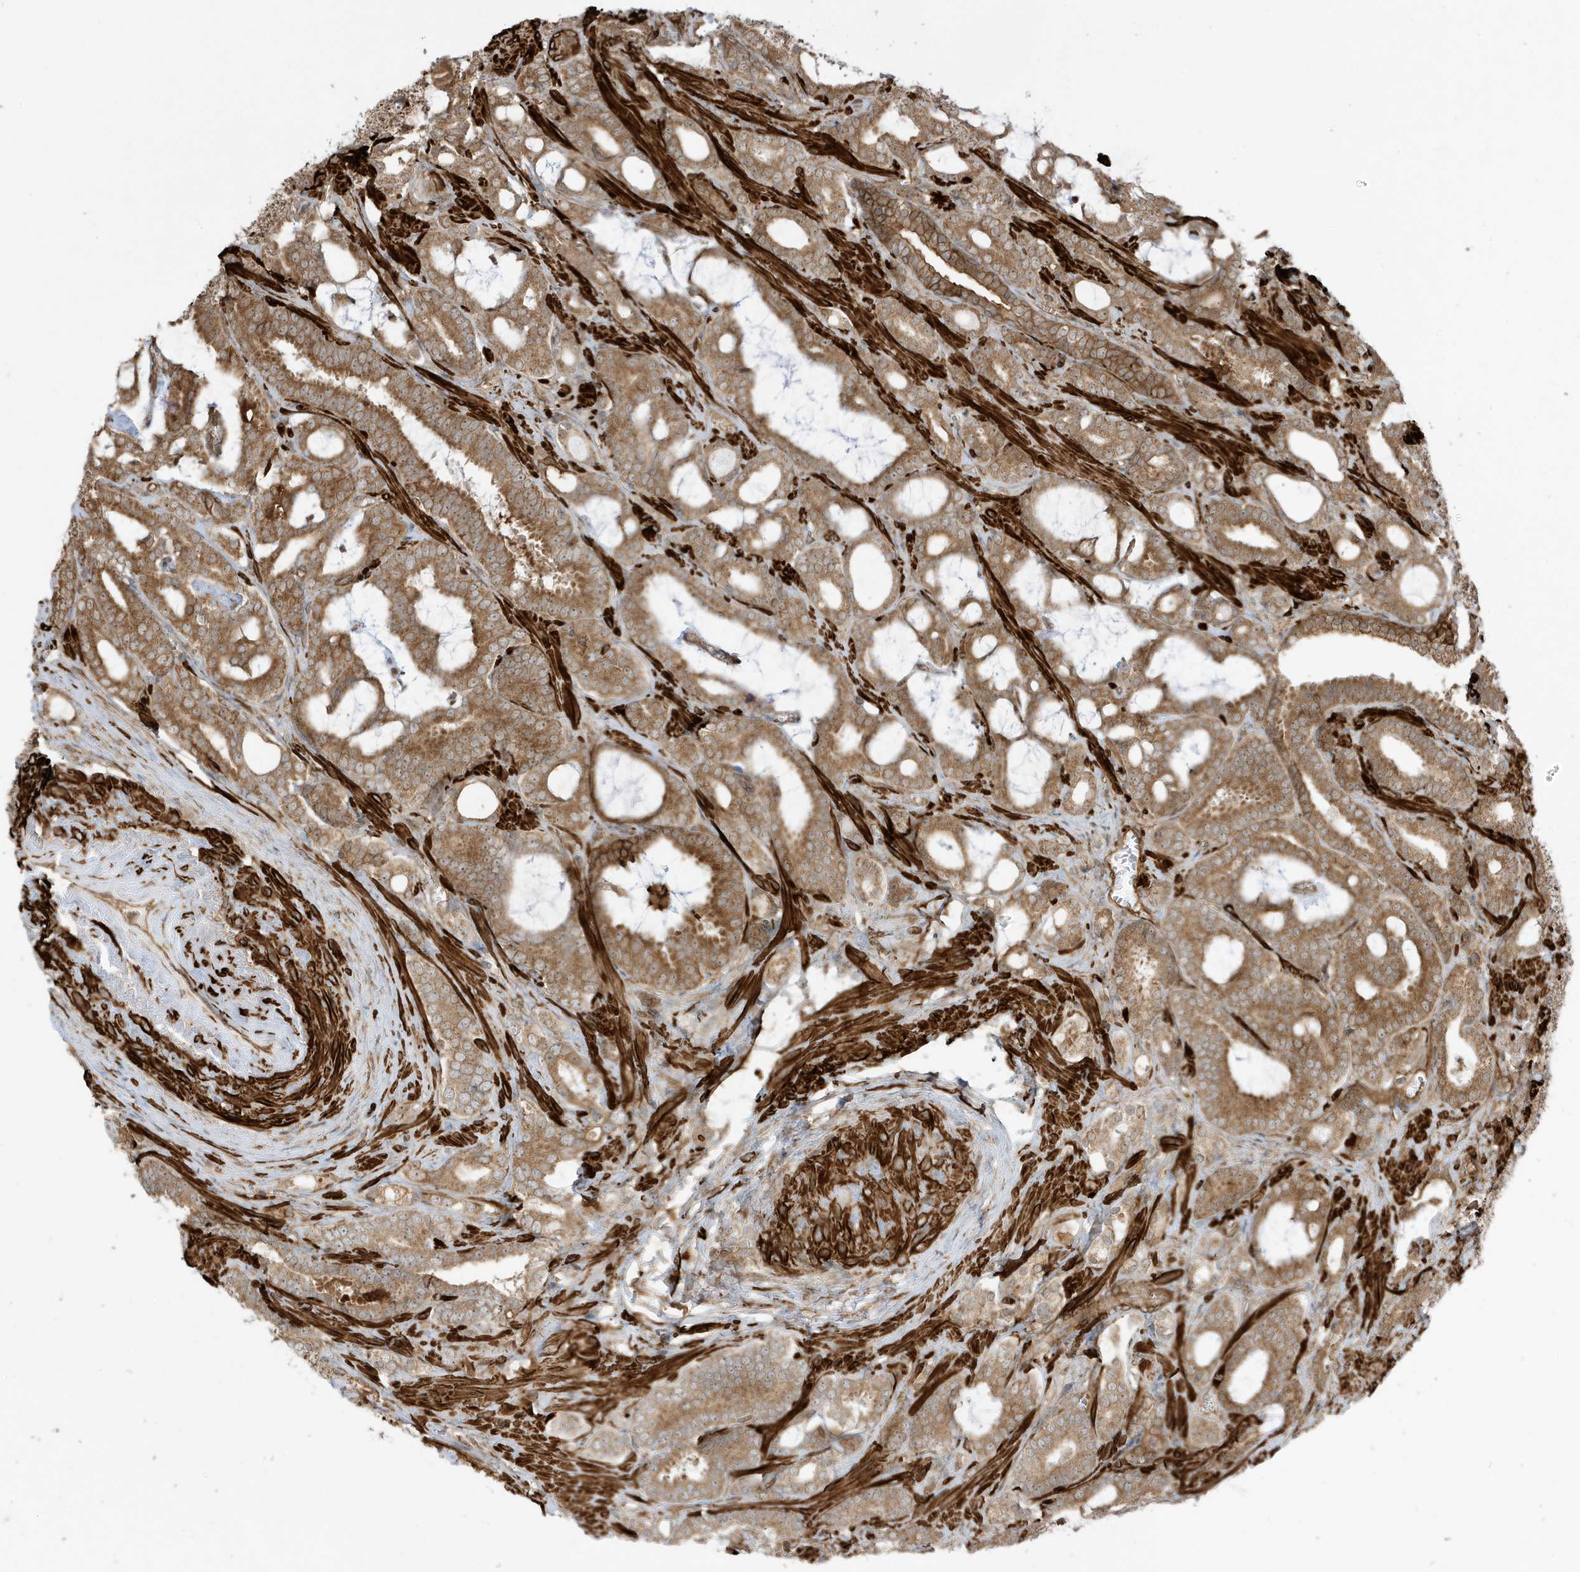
{"staining": {"intensity": "moderate", "quantity": ">75%", "location": "cytoplasmic/membranous"}, "tissue": "prostate cancer", "cell_type": "Tumor cells", "image_type": "cancer", "snomed": [{"axis": "morphology", "description": "Adenocarcinoma, High grade"}, {"axis": "topography", "description": "Prostate and seminal vesicle, NOS"}], "caption": "Brown immunohistochemical staining in prostate cancer exhibits moderate cytoplasmic/membranous positivity in about >75% of tumor cells. Nuclei are stained in blue.", "gene": "CDC42EP3", "patient": {"sex": "male", "age": 67}}